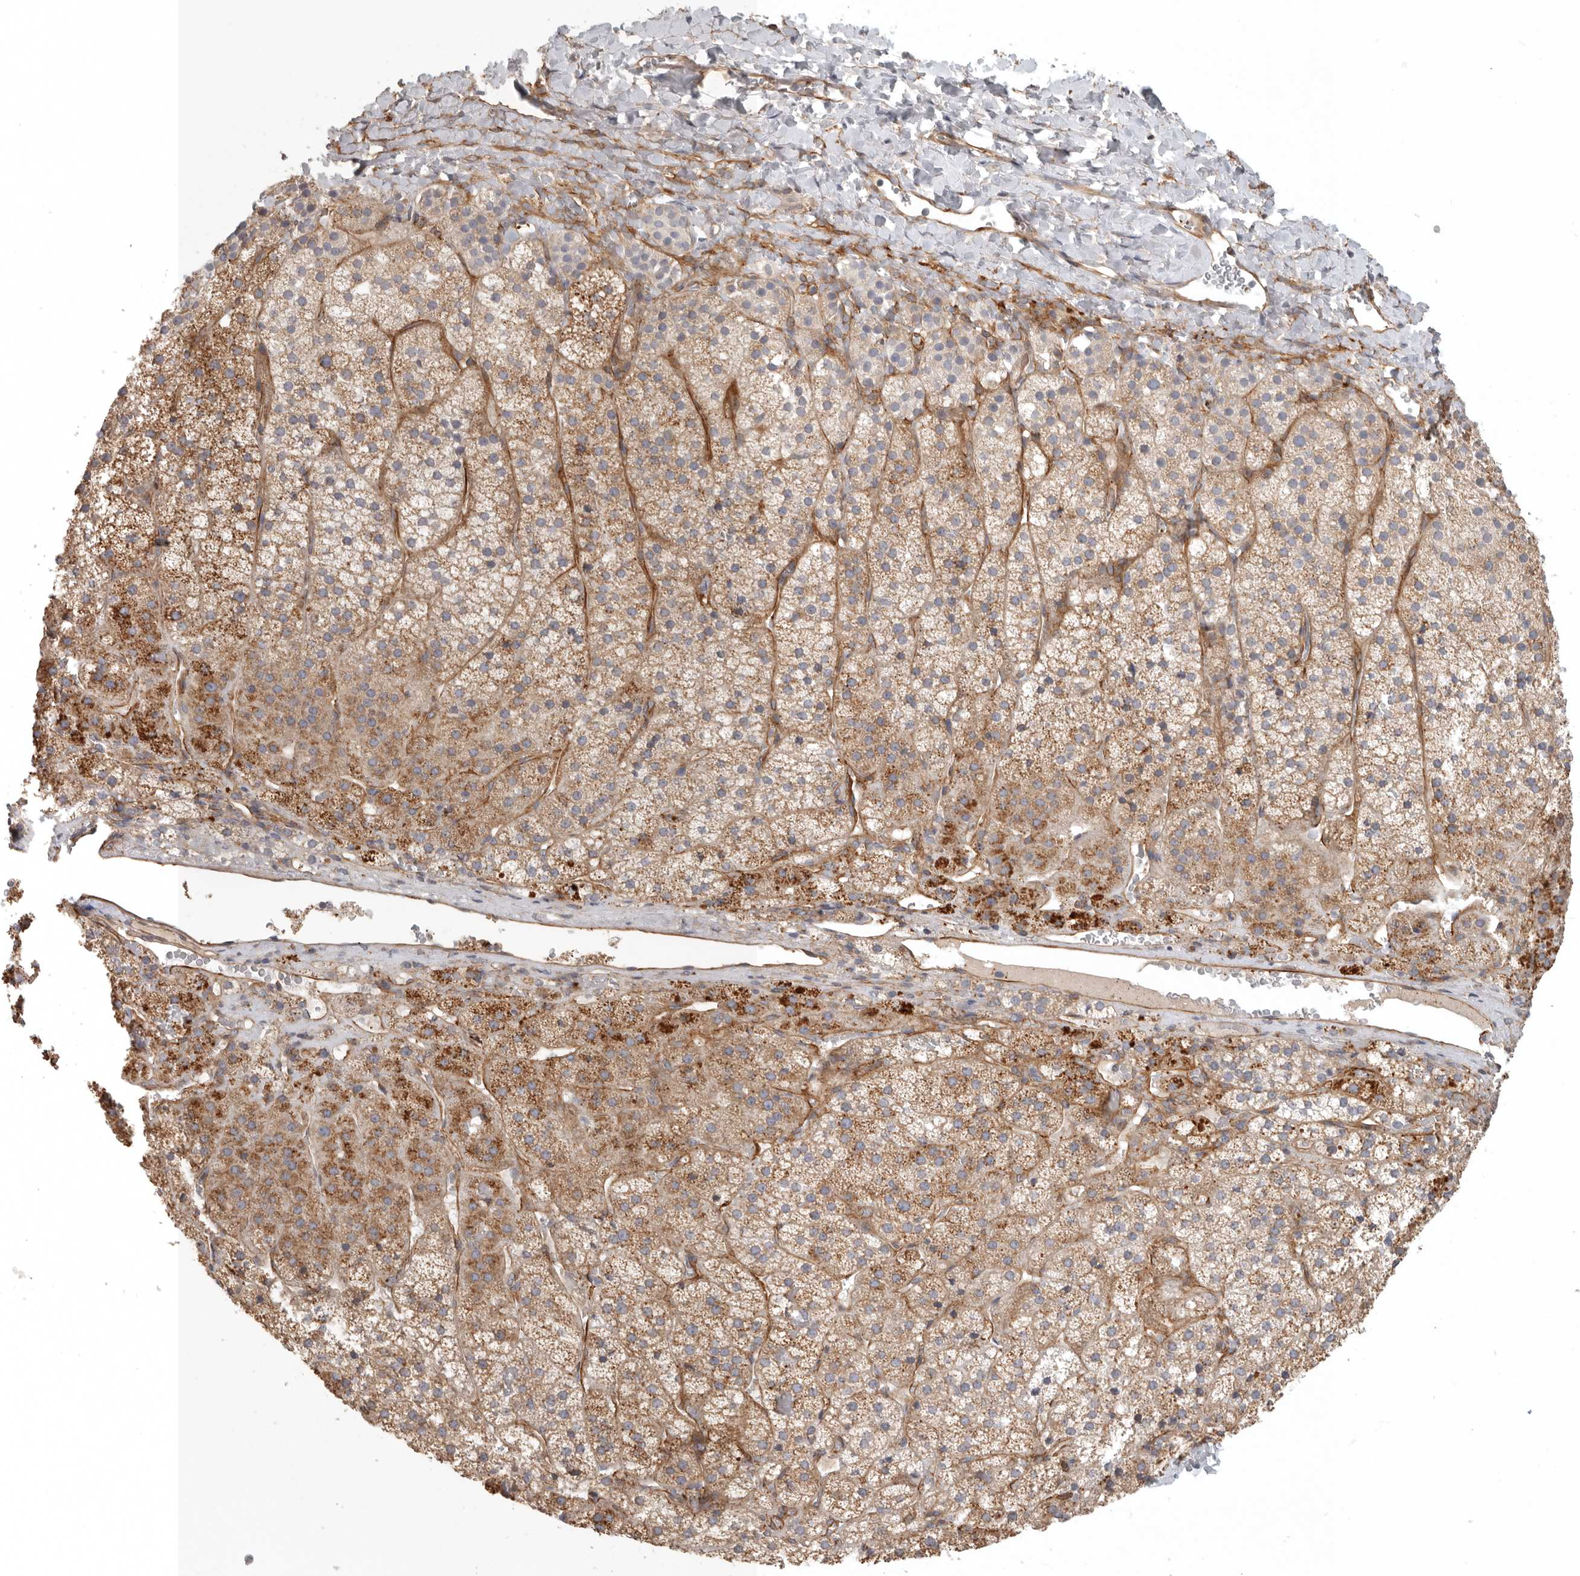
{"staining": {"intensity": "moderate", "quantity": ">75%", "location": "cytoplasmic/membranous"}, "tissue": "adrenal gland", "cell_type": "Glandular cells", "image_type": "normal", "snomed": [{"axis": "morphology", "description": "Normal tissue, NOS"}, {"axis": "topography", "description": "Adrenal gland"}], "caption": "Immunohistochemistry histopathology image of unremarkable adrenal gland stained for a protein (brown), which exhibits medium levels of moderate cytoplasmic/membranous staining in about >75% of glandular cells.", "gene": "LONRF1", "patient": {"sex": "female", "age": 44}}